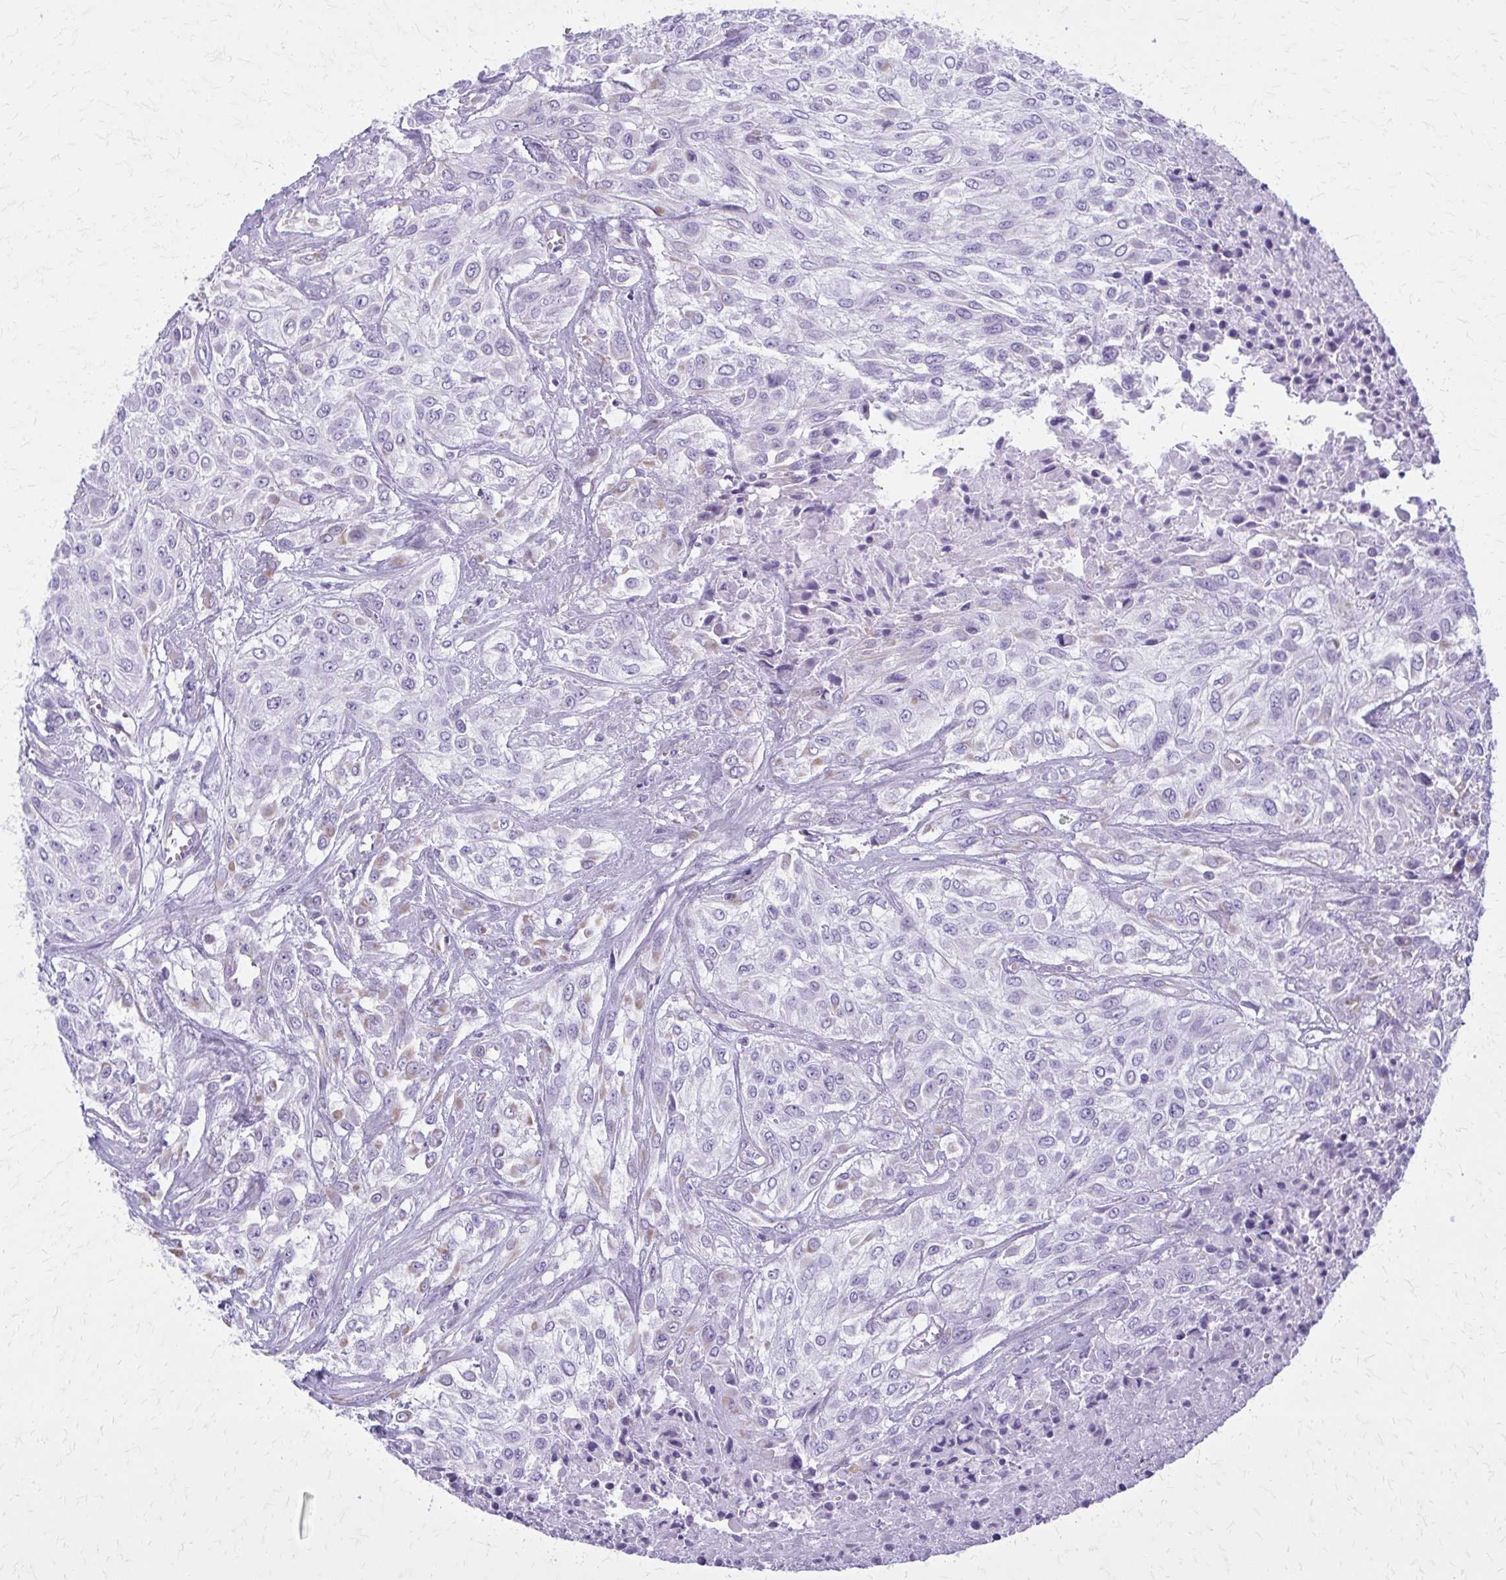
{"staining": {"intensity": "weak", "quantity": "<25%", "location": "cytoplasmic/membranous"}, "tissue": "urothelial cancer", "cell_type": "Tumor cells", "image_type": "cancer", "snomed": [{"axis": "morphology", "description": "Urothelial carcinoma, High grade"}, {"axis": "topography", "description": "Urinary bladder"}], "caption": "This is a photomicrograph of IHC staining of urothelial cancer, which shows no staining in tumor cells.", "gene": "GFAP", "patient": {"sex": "male", "age": 57}}